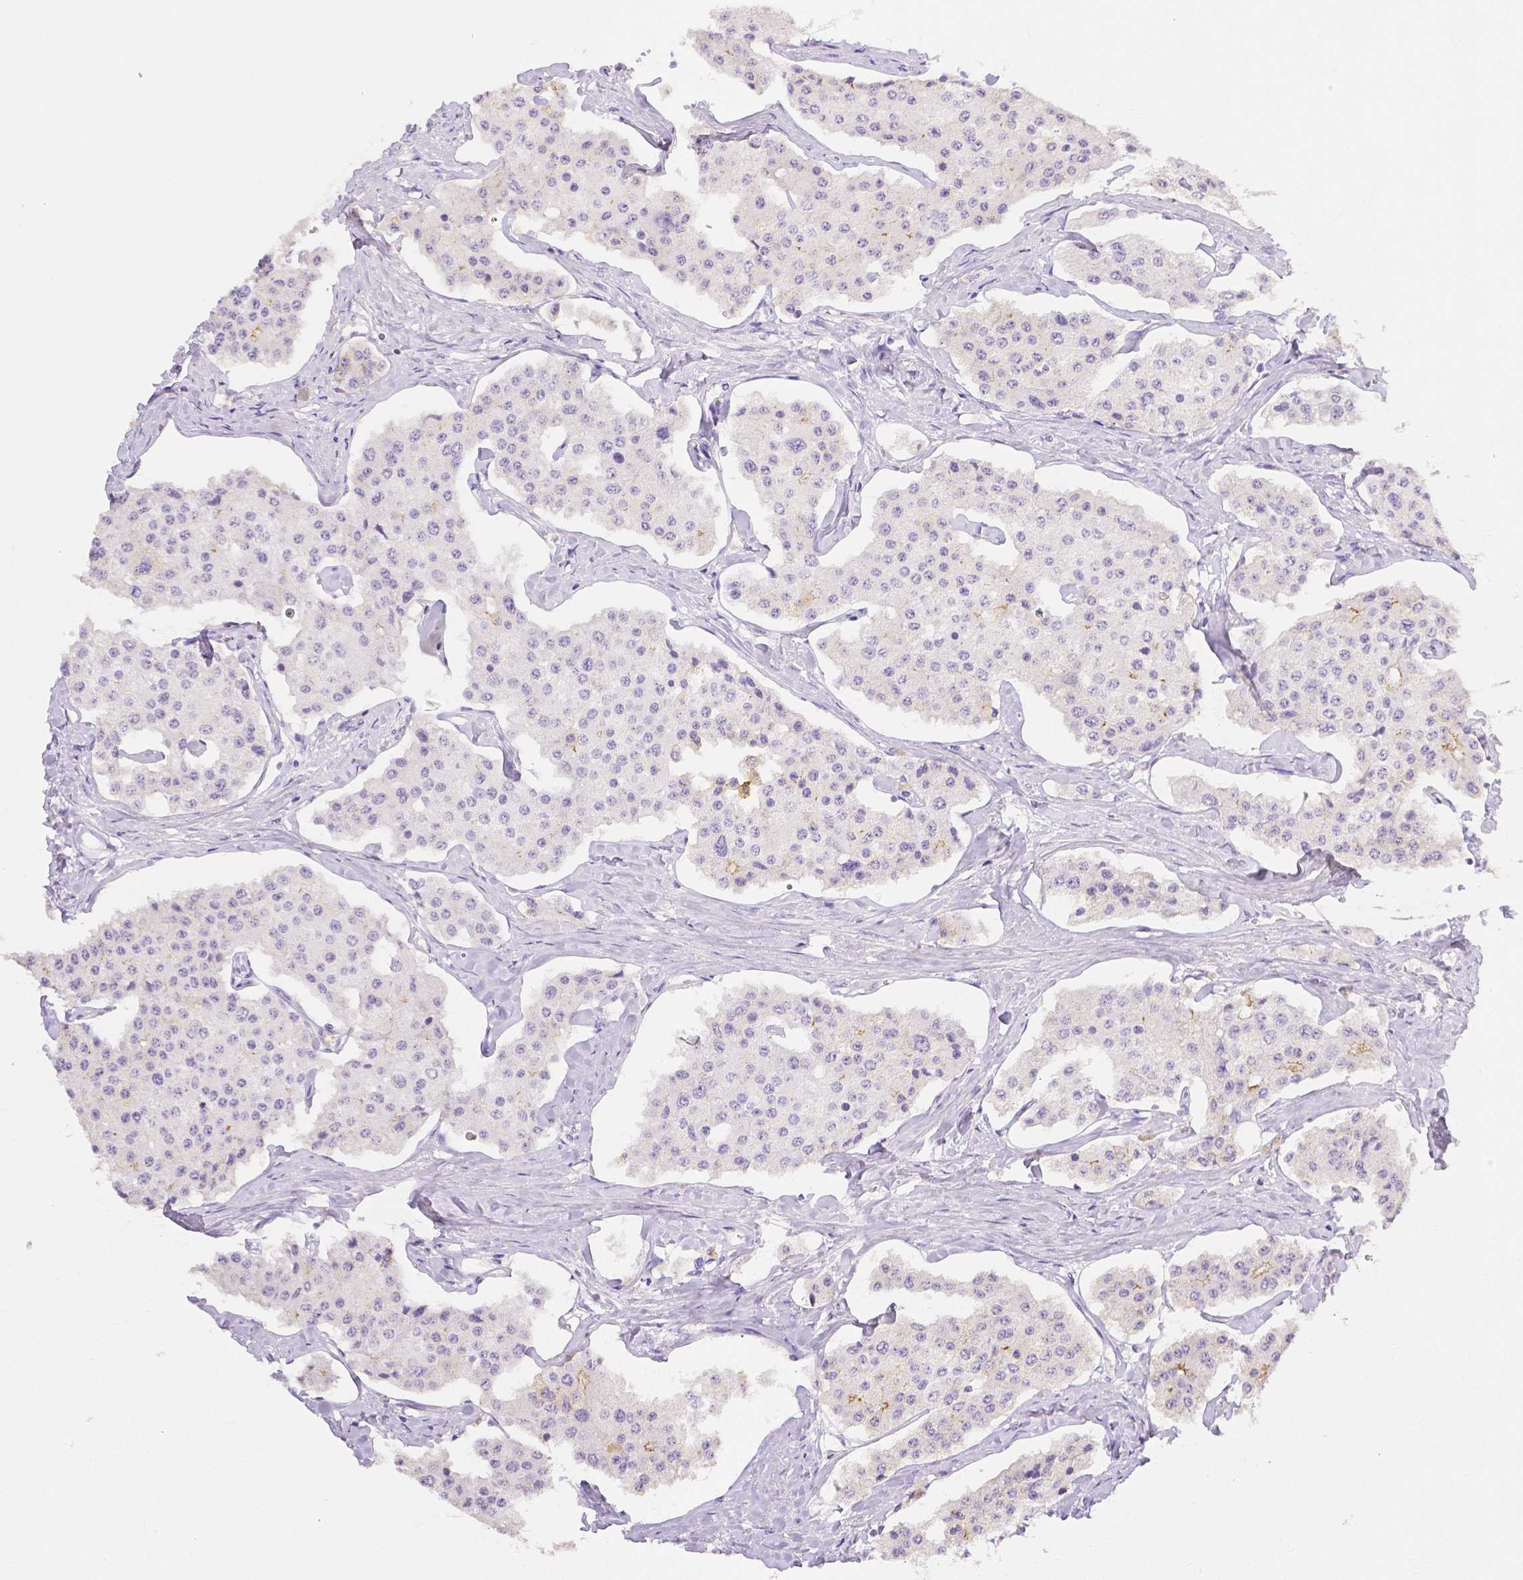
{"staining": {"intensity": "negative", "quantity": "none", "location": "none"}, "tissue": "carcinoid", "cell_type": "Tumor cells", "image_type": "cancer", "snomed": [{"axis": "morphology", "description": "Carcinoid, malignant, NOS"}, {"axis": "topography", "description": "Small intestine"}], "caption": "This is an immunohistochemistry histopathology image of carcinoid (malignant). There is no expression in tumor cells.", "gene": "OCLN", "patient": {"sex": "female", "age": 65}}